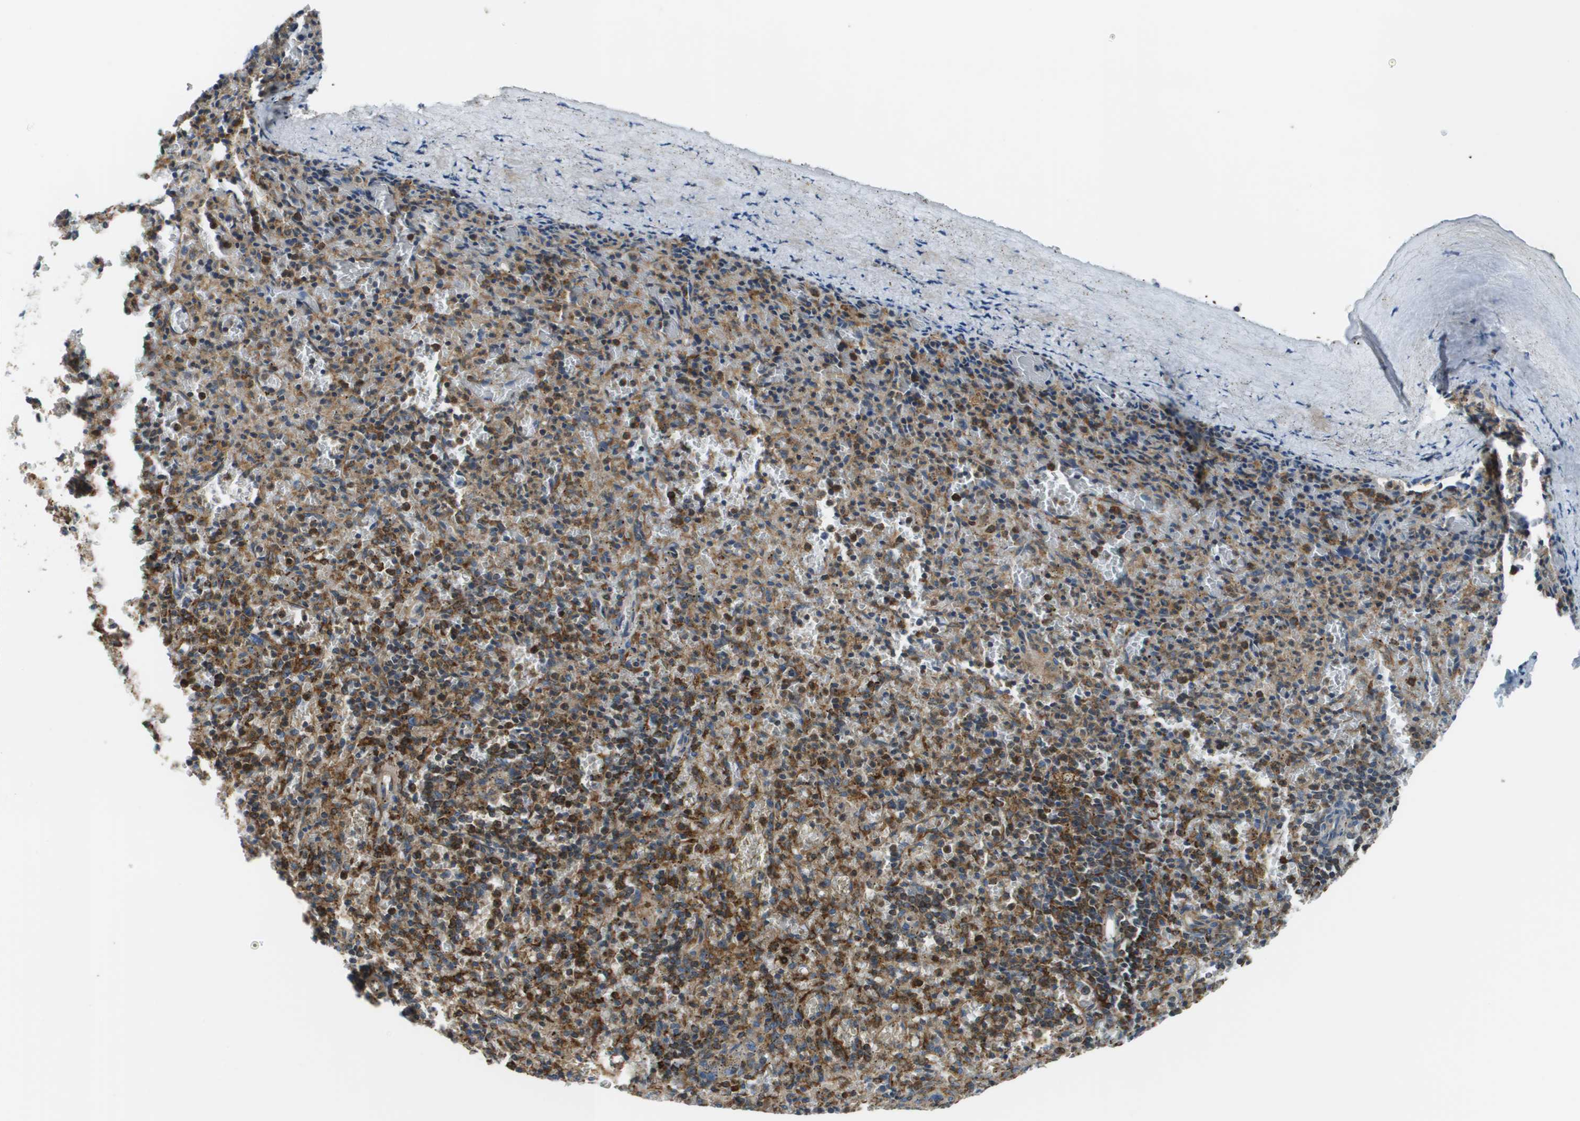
{"staining": {"intensity": "moderate", "quantity": "25%-75%", "location": "cytoplasmic/membranous"}, "tissue": "spleen", "cell_type": "Cells in red pulp", "image_type": "normal", "snomed": [{"axis": "morphology", "description": "Normal tissue, NOS"}, {"axis": "topography", "description": "Spleen"}], "caption": "Protein expression analysis of benign human spleen reveals moderate cytoplasmic/membranous positivity in approximately 25%-75% of cells in red pulp. (DAB = brown stain, brightfield microscopy at high magnification).", "gene": "CNPY3", "patient": {"sex": "male", "age": 72}}